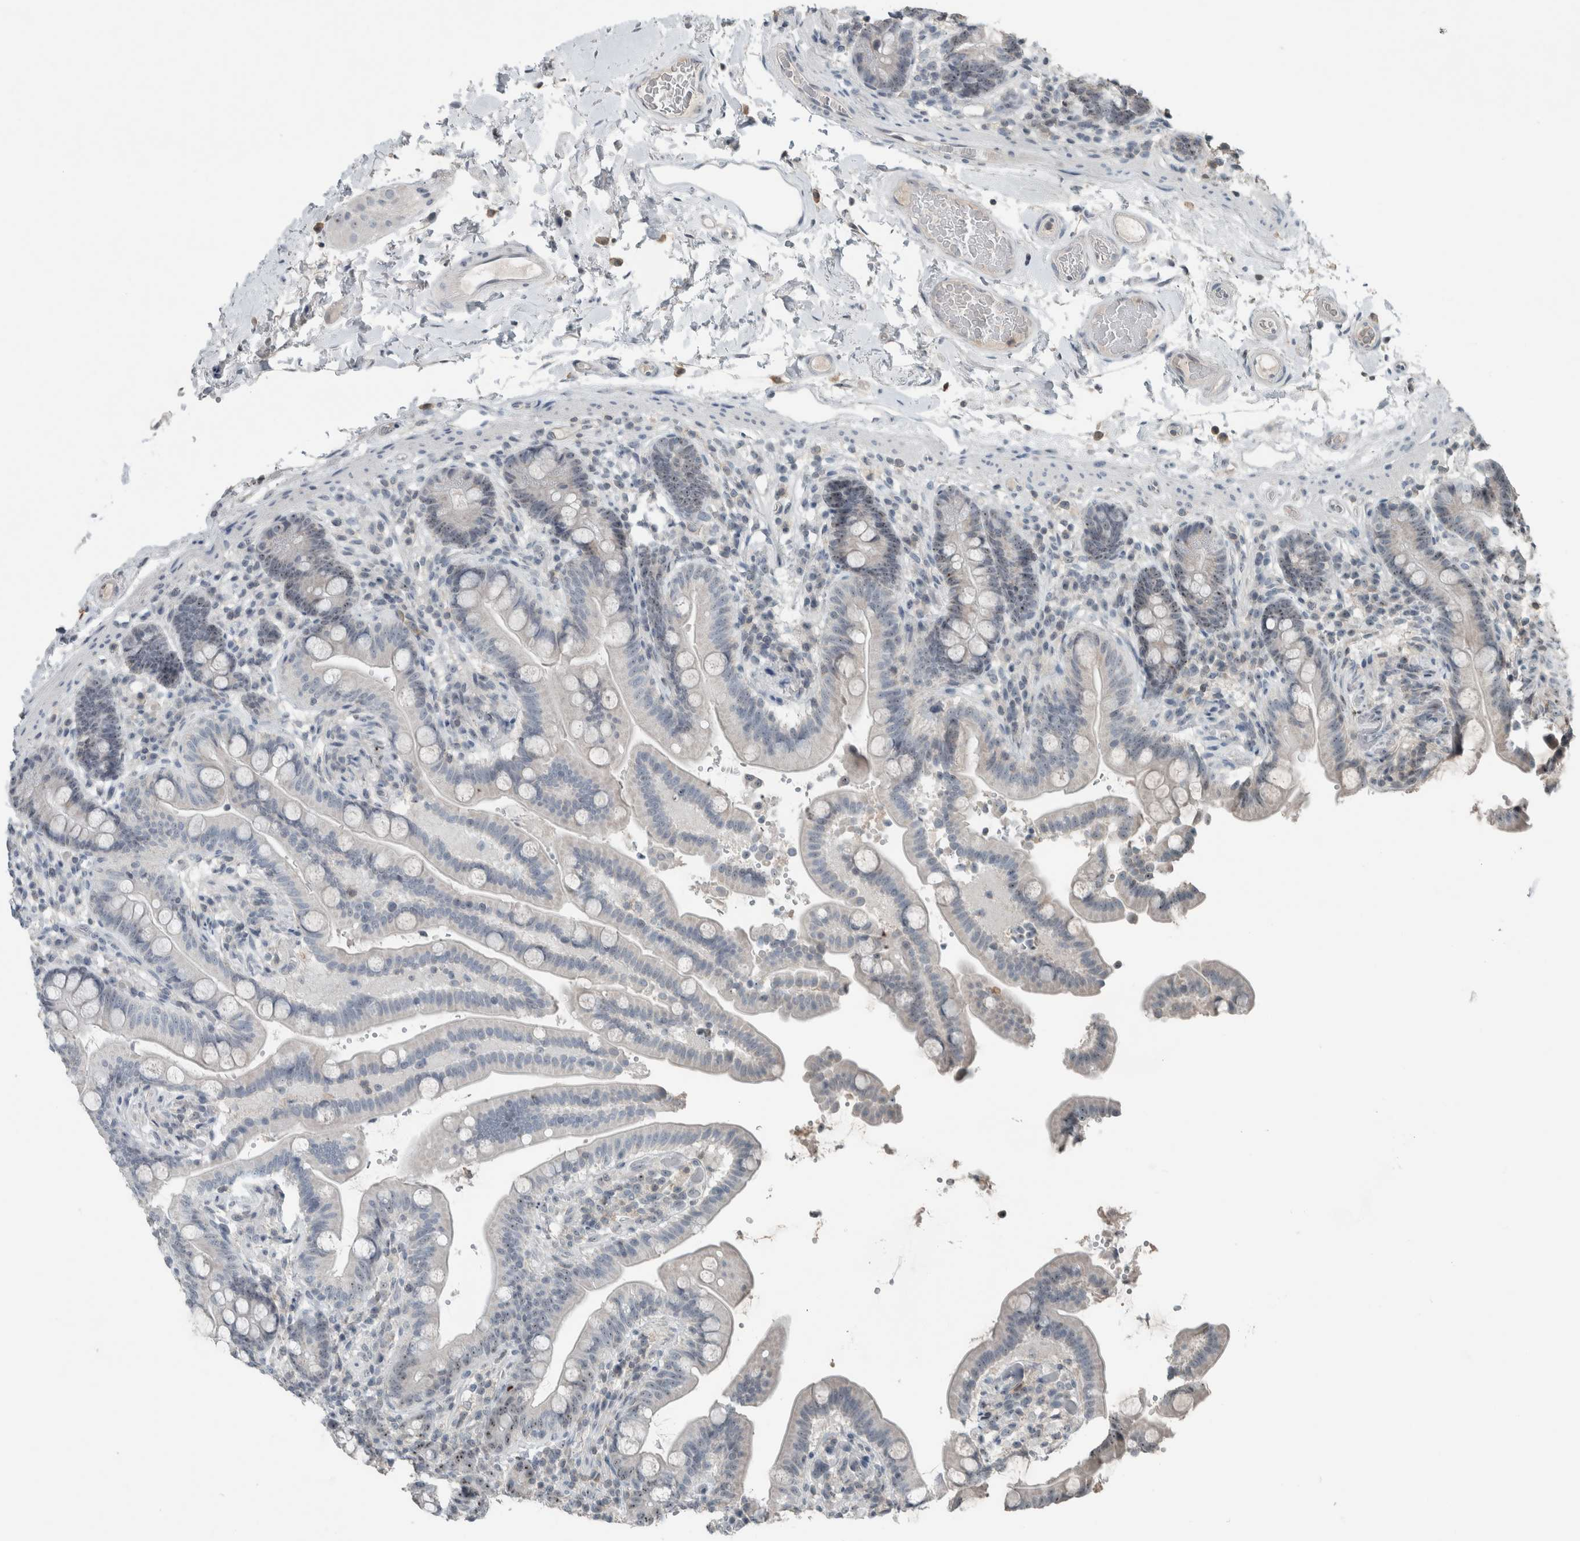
{"staining": {"intensity": "negative", "quantity": "none", "location": "none"}, "tissue": "colon", "cell_type": "Endothelial cells", "image_type": "normal", "snomed": [{"axis": "morphology", "description": "Normal tissue, NOS"}, {"axis": "topography", "description": "Smooth muscle"}, {"axis": "topography", "description": "Colon"}], "caption": "DAB (3,3'-diaminobenzidine) immunohistochemical staining of normal human colon displays no significant expression in endothelial cells.", "gene": "RPF1", "patient": {"sex": "male", "age": 73}}